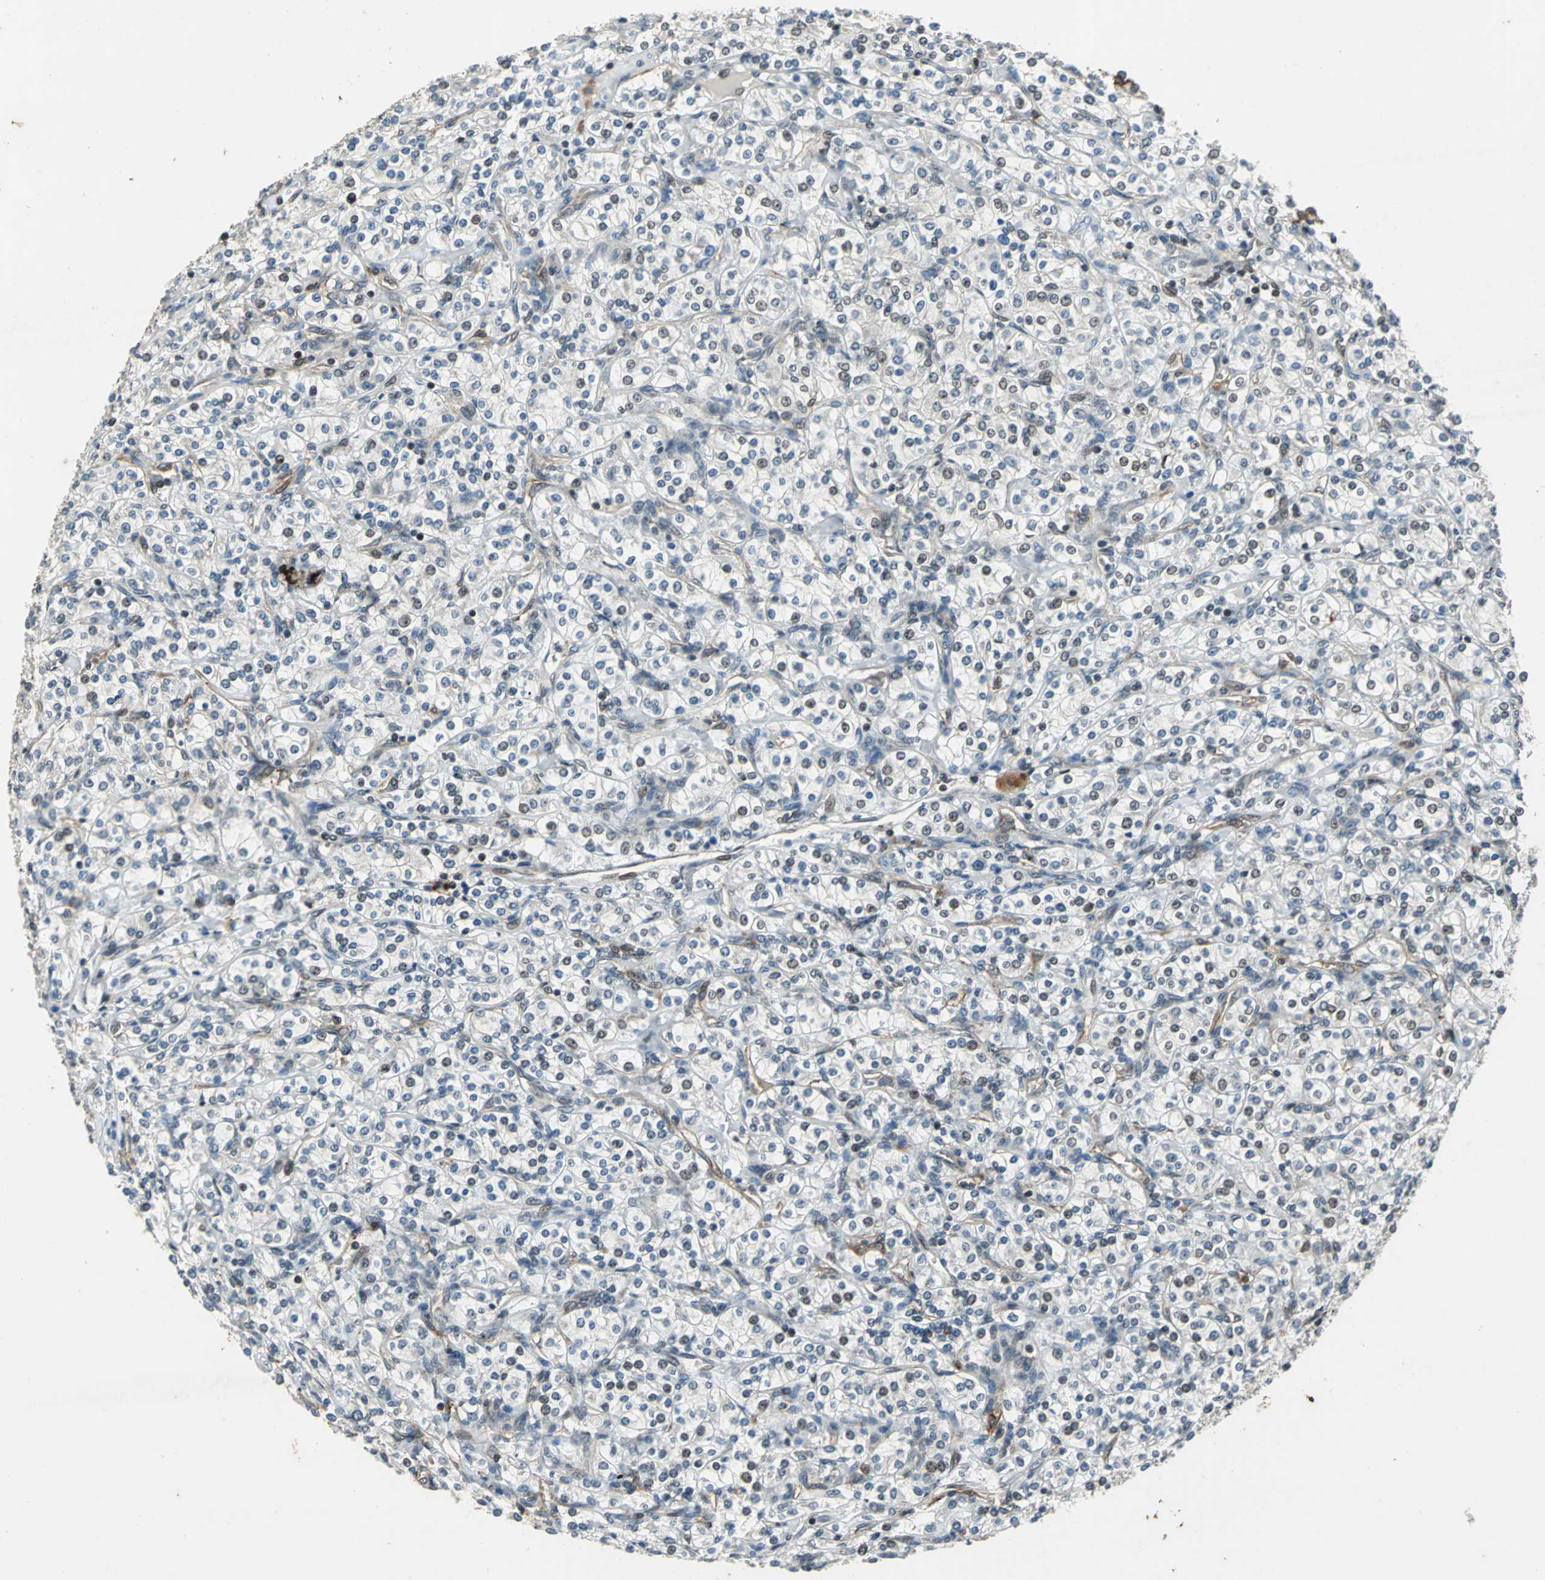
{"staining": {"intensity": "weak", "quantity": "<25%", "location": "nuclear"}, "tissue": "renal cancer", "cell_type": "Tumor cells", "image_type": "cancer", "snomed": [{"axis": "morphology", "description": "Adenocarcinoma, NOS"}, {"axis": "topography", "description": "Kidney"}], "caption": "Renal cancer (adenocarcinoma) was stained to show a protein in brown. There is no significant positivity in tumor cells.", "gene": "BRIP1", "patient": {"sex": "male", "age": 77}}